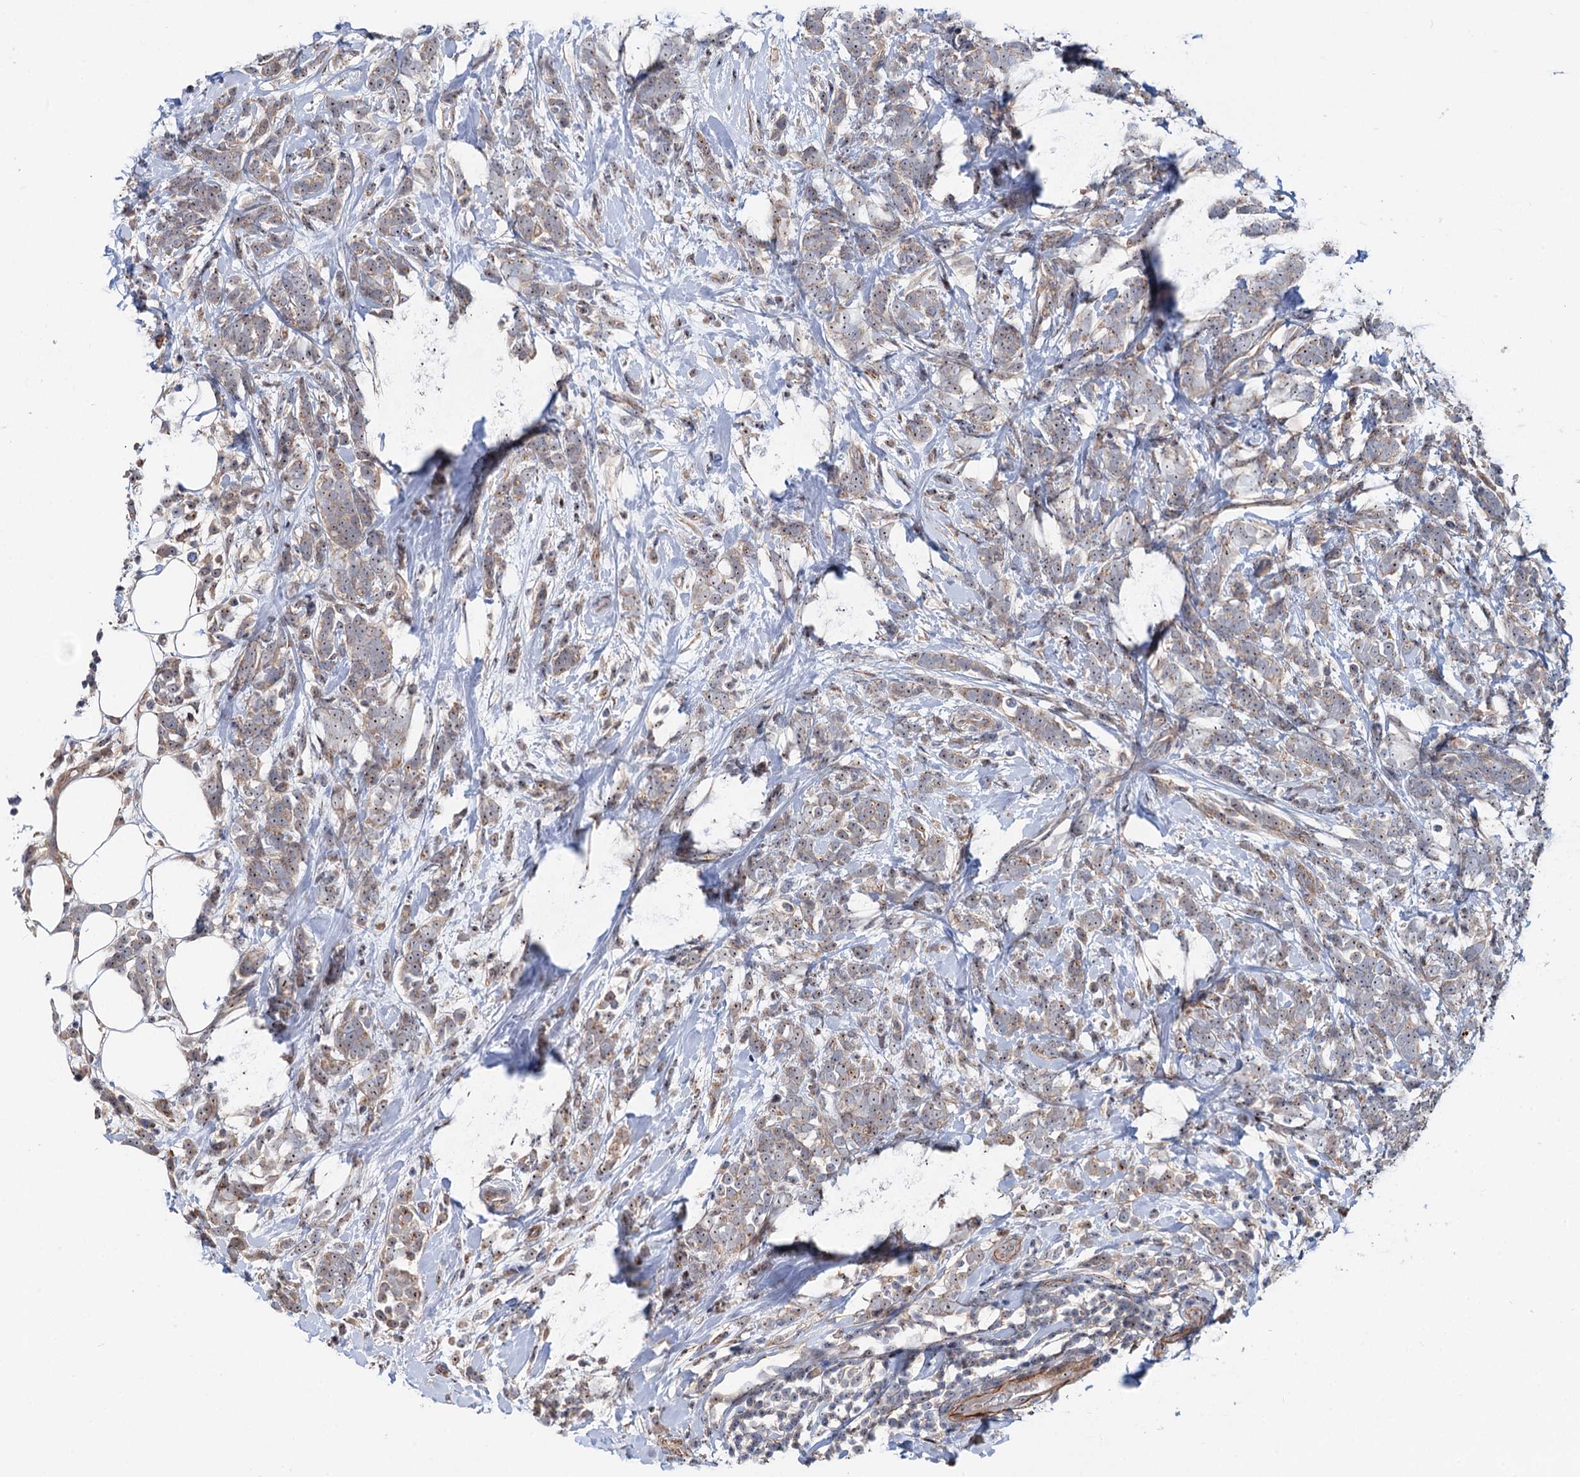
{"staining": {"intensity": "weak", "quantity": ">75%", "location": "cytoplasmic/membranous,nuclear"}, "tissue": "breast cancer", "cell_type": "Tumor cells", "image_type": "cancer", "snomed": [{"axis": "morphology", "description": "Lobular carcinoma"}, {"axis": "topography", "description": "Breast"}], "caption": "Immunohistochemistry photomicrograph of lobular carcinoma (breast) stained for a protein (brown), which exhibits low levels of weak cytoplasmic/membranous and nuclear expression in about >75% of tumor cells.", "gene": "PTDSS2", "patient": {"sex": "female", "age": 58}}